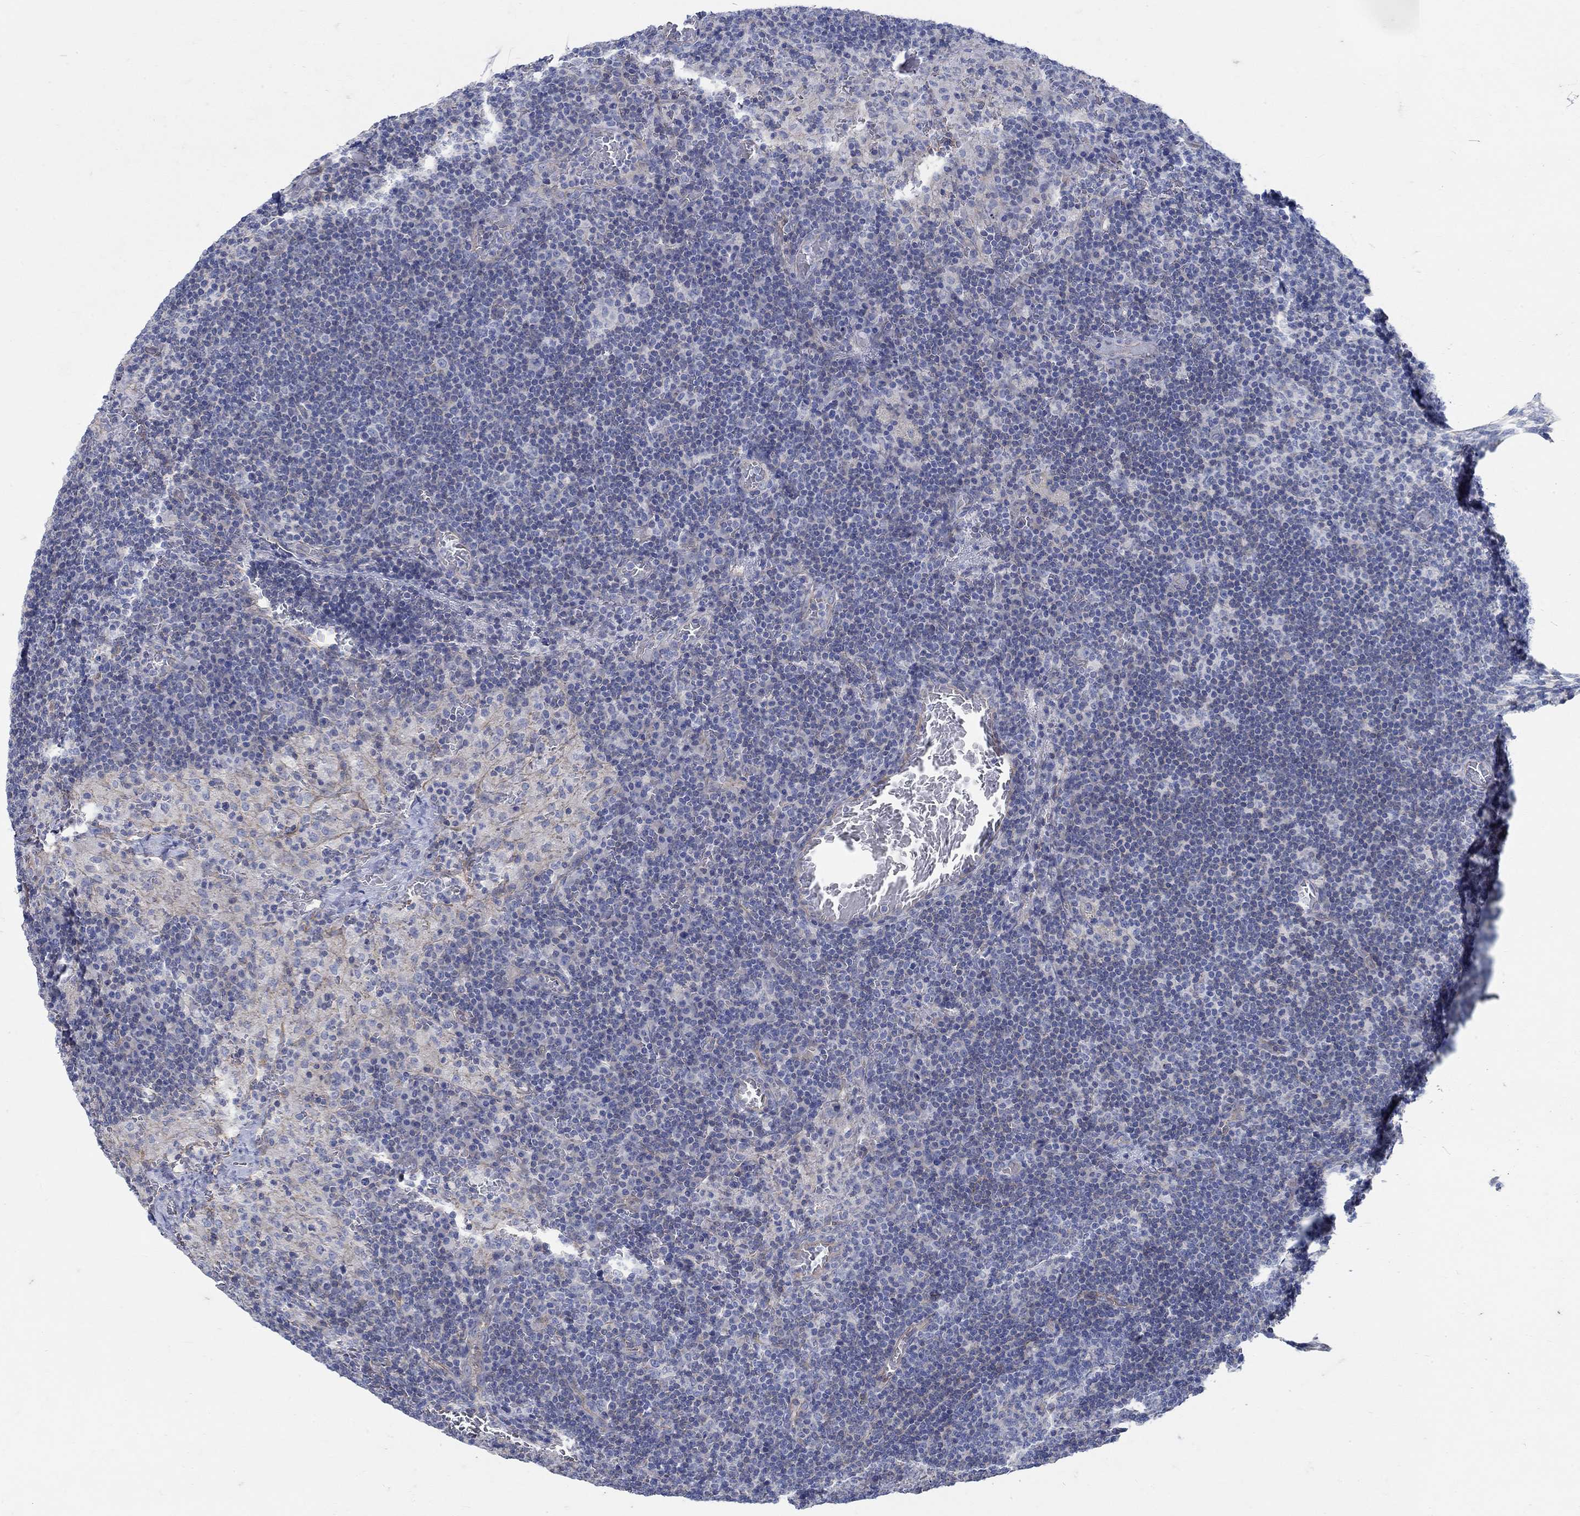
{"staining": {"intensity": "negative", "quantity": "none", "location": "none"}, "tissue": "lymph node", "cell_type": "Non-germinal center cells", "image_type": "normal", "snomed": [{"axis": "morphology", "description": "Normal tissue, NOS"}, {"axis": "topography", "description": "Lymph node"}], "caption": "The immunohistochemistry photomicrograph has no significant staining in non-germinal center cells of lymph node.", "gene": "TMEM198", "patient": {"sex": "male", "age": 63}}